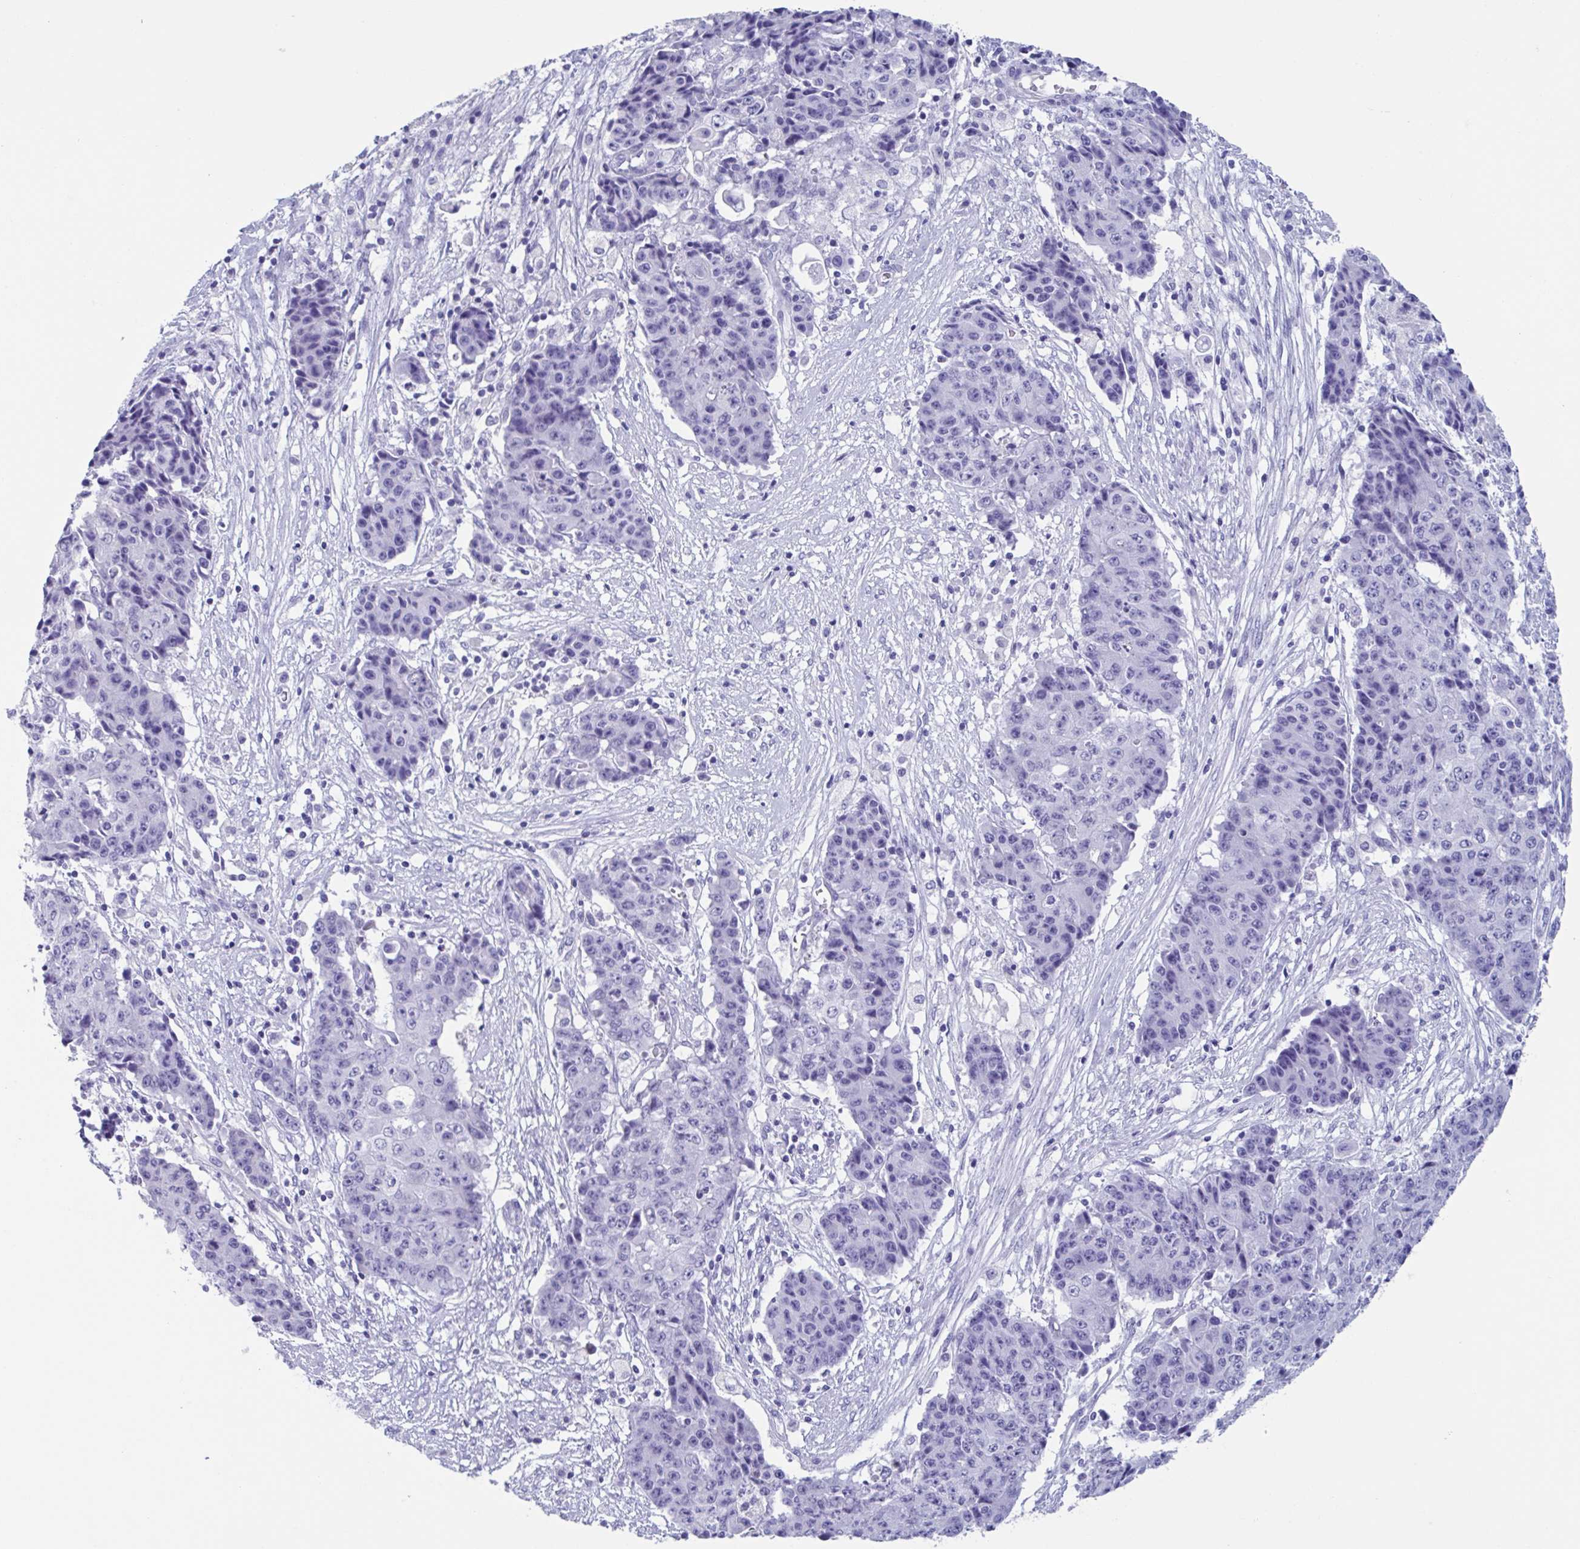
{"staining": {"intensity": "negative", "quantity": "none", "location": "none"}, "tissue": "ovarian cancer", "cell_type": "Tumor cells", "image_type": "cancer", "snomed": [{"axis": "morphology", "description": "Carcinoma, endometroid"}, {"axis": "topography", "description": "Ovary"}], "caption": "DAB (3,3'-diaminobenzidine) immunohistochemical staining of ovarian endometroid carcinoma displays no significant staining in tumor cells. The staining is performed using DAB (3,3'-diaminobenzidine) brown chromogen with nuclei counter-stained in using hematoxylin.", "gene": "USP35", "patient": {"sex": "female", "age": 42}}